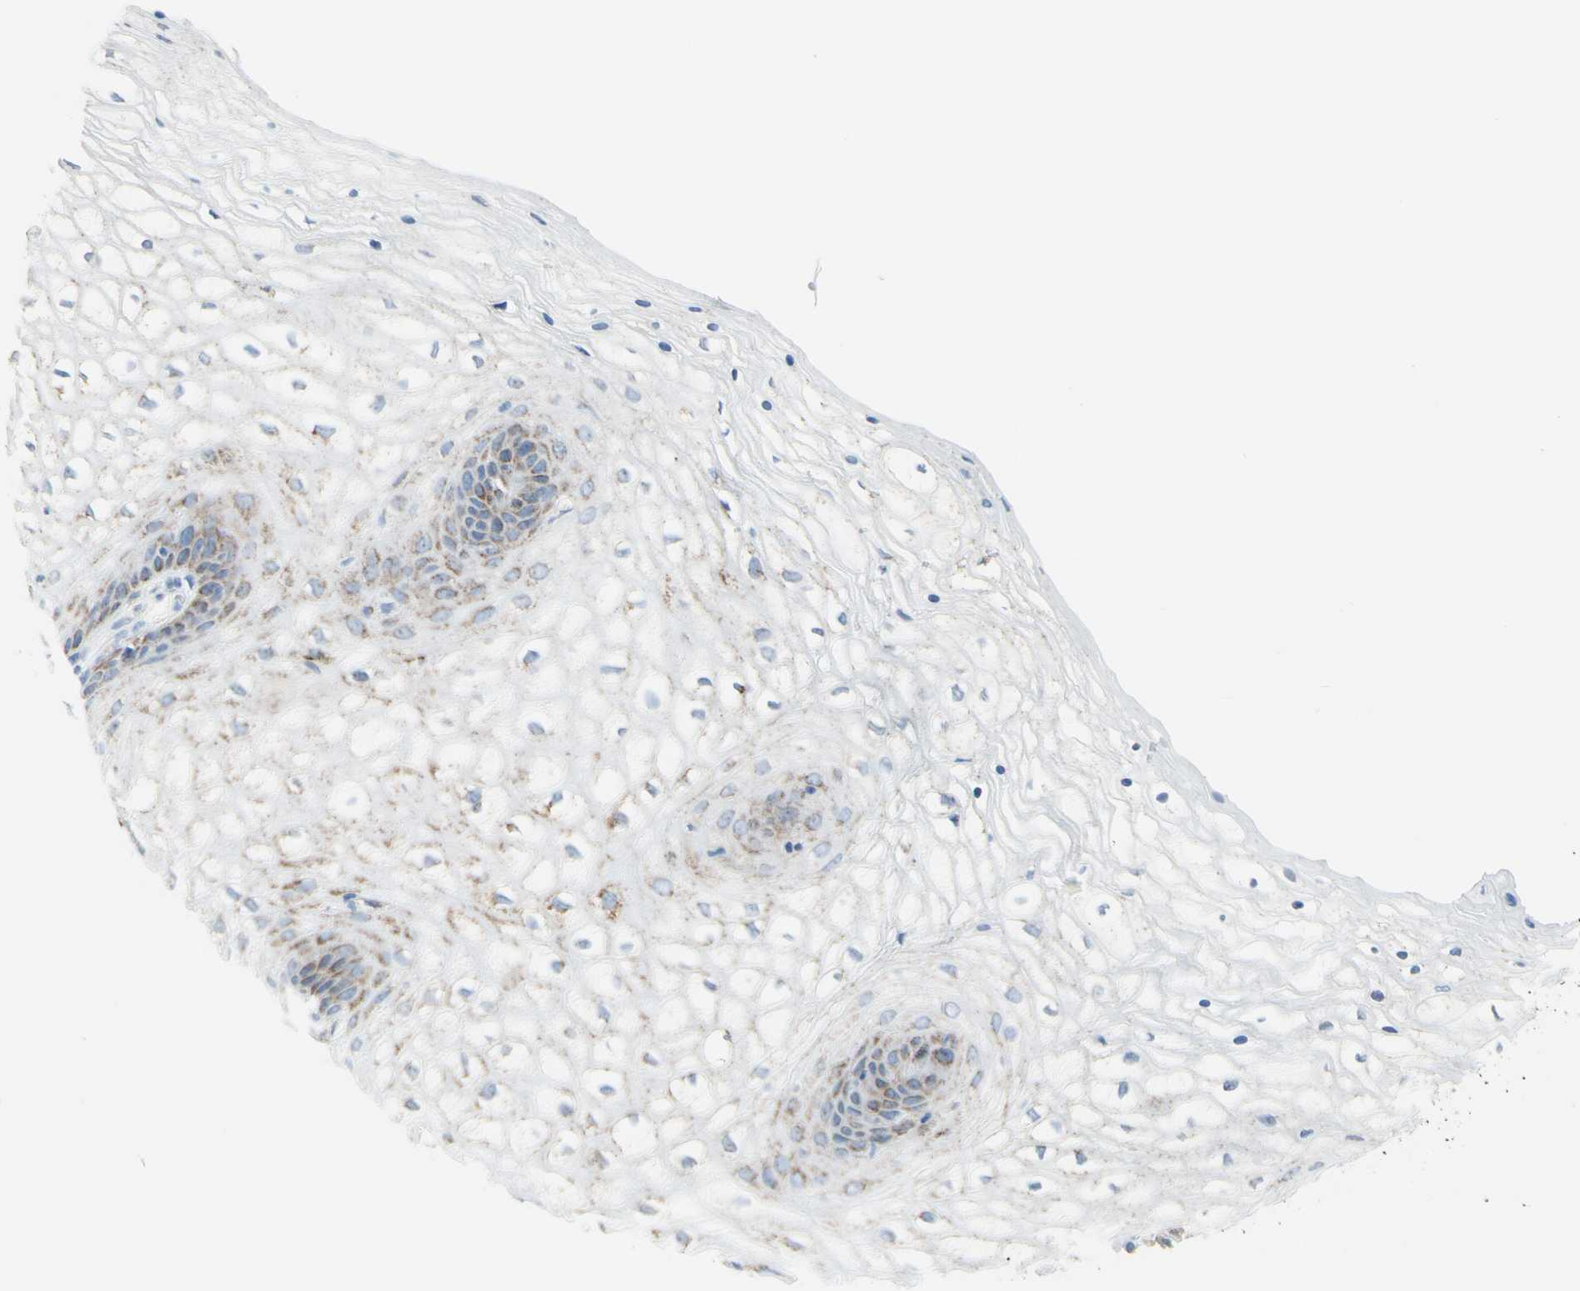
{"staining": {"intensity": "moderate", "quantity": "<25%", "location": "cytoplasmic/membranous"}, "tissue": "vagina", "cell_type": "Squamous epithelial cells", "image_type": "normal", "snomed": [{"axis": "morphology", "description": "Normal tissue, NOS"}, {"axis": "topography", "description": "Vagina"}], "caption": "Protein expression analysis of unremarkable human vagina reveals moderate cytoplasmic/membranous positivity in approximately <25% of squamous epithelial cells.", "gene": "CYSLTR1", "patient": {"sex": "female", "age": 34}}